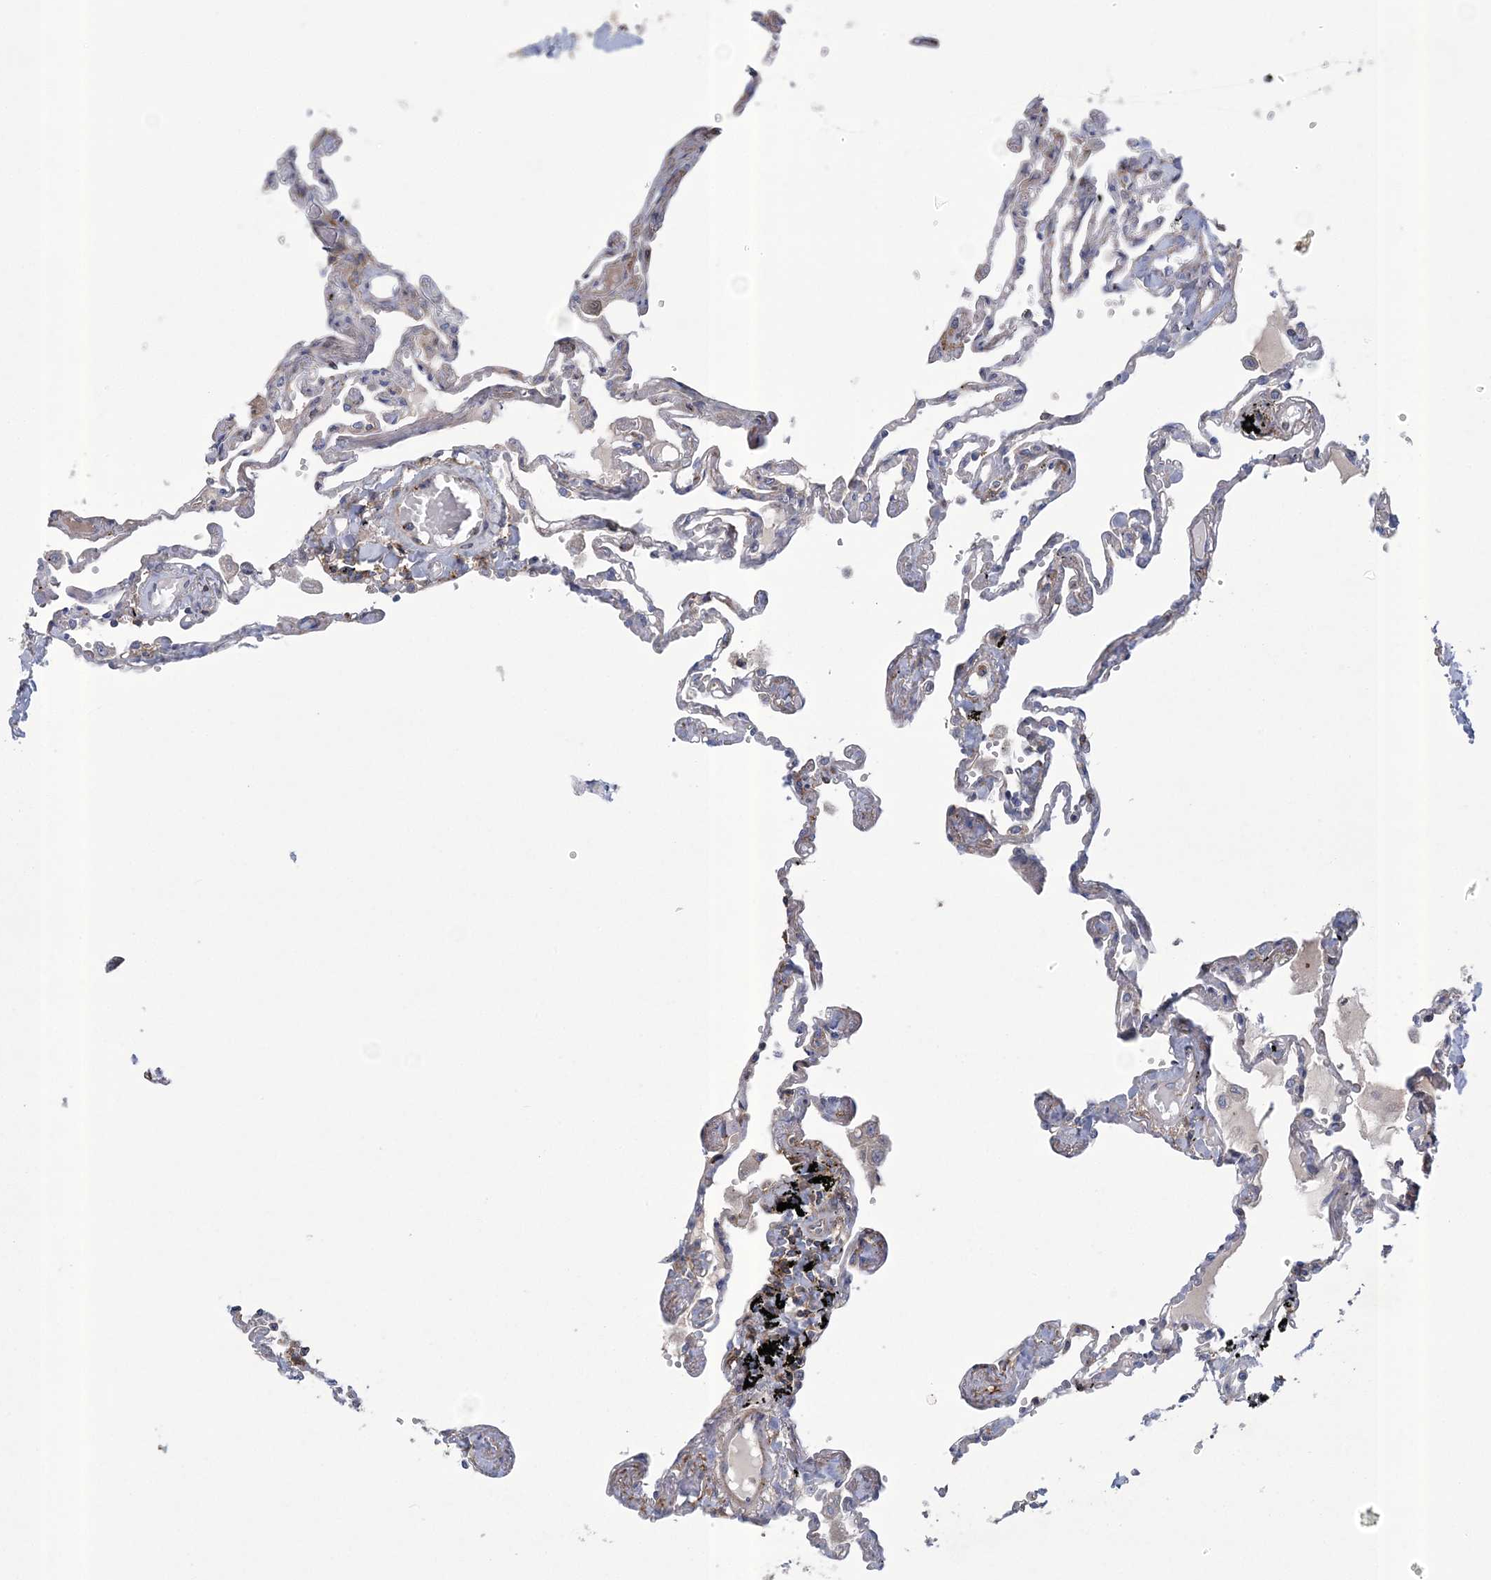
{"staining": {"intensity": "negative", "quantity": "none", "location": "none"}, "tissue": "lung", "cell_type": "Alveolar cells", "image_type": "normal", "snomed": [{"axis": "morphology", "description": "Normal tissue, NOS"}, {"axis": "topography", "description": "Lung"}], "caption": "A high-resolution photomicrograph shows immunohistochemistry (IHC) staining of benign lung, which demonstrates no significant positivity in alveolar cells.", "gene": "ARSJ", "patient": {"sex": "female", "age": 67}}